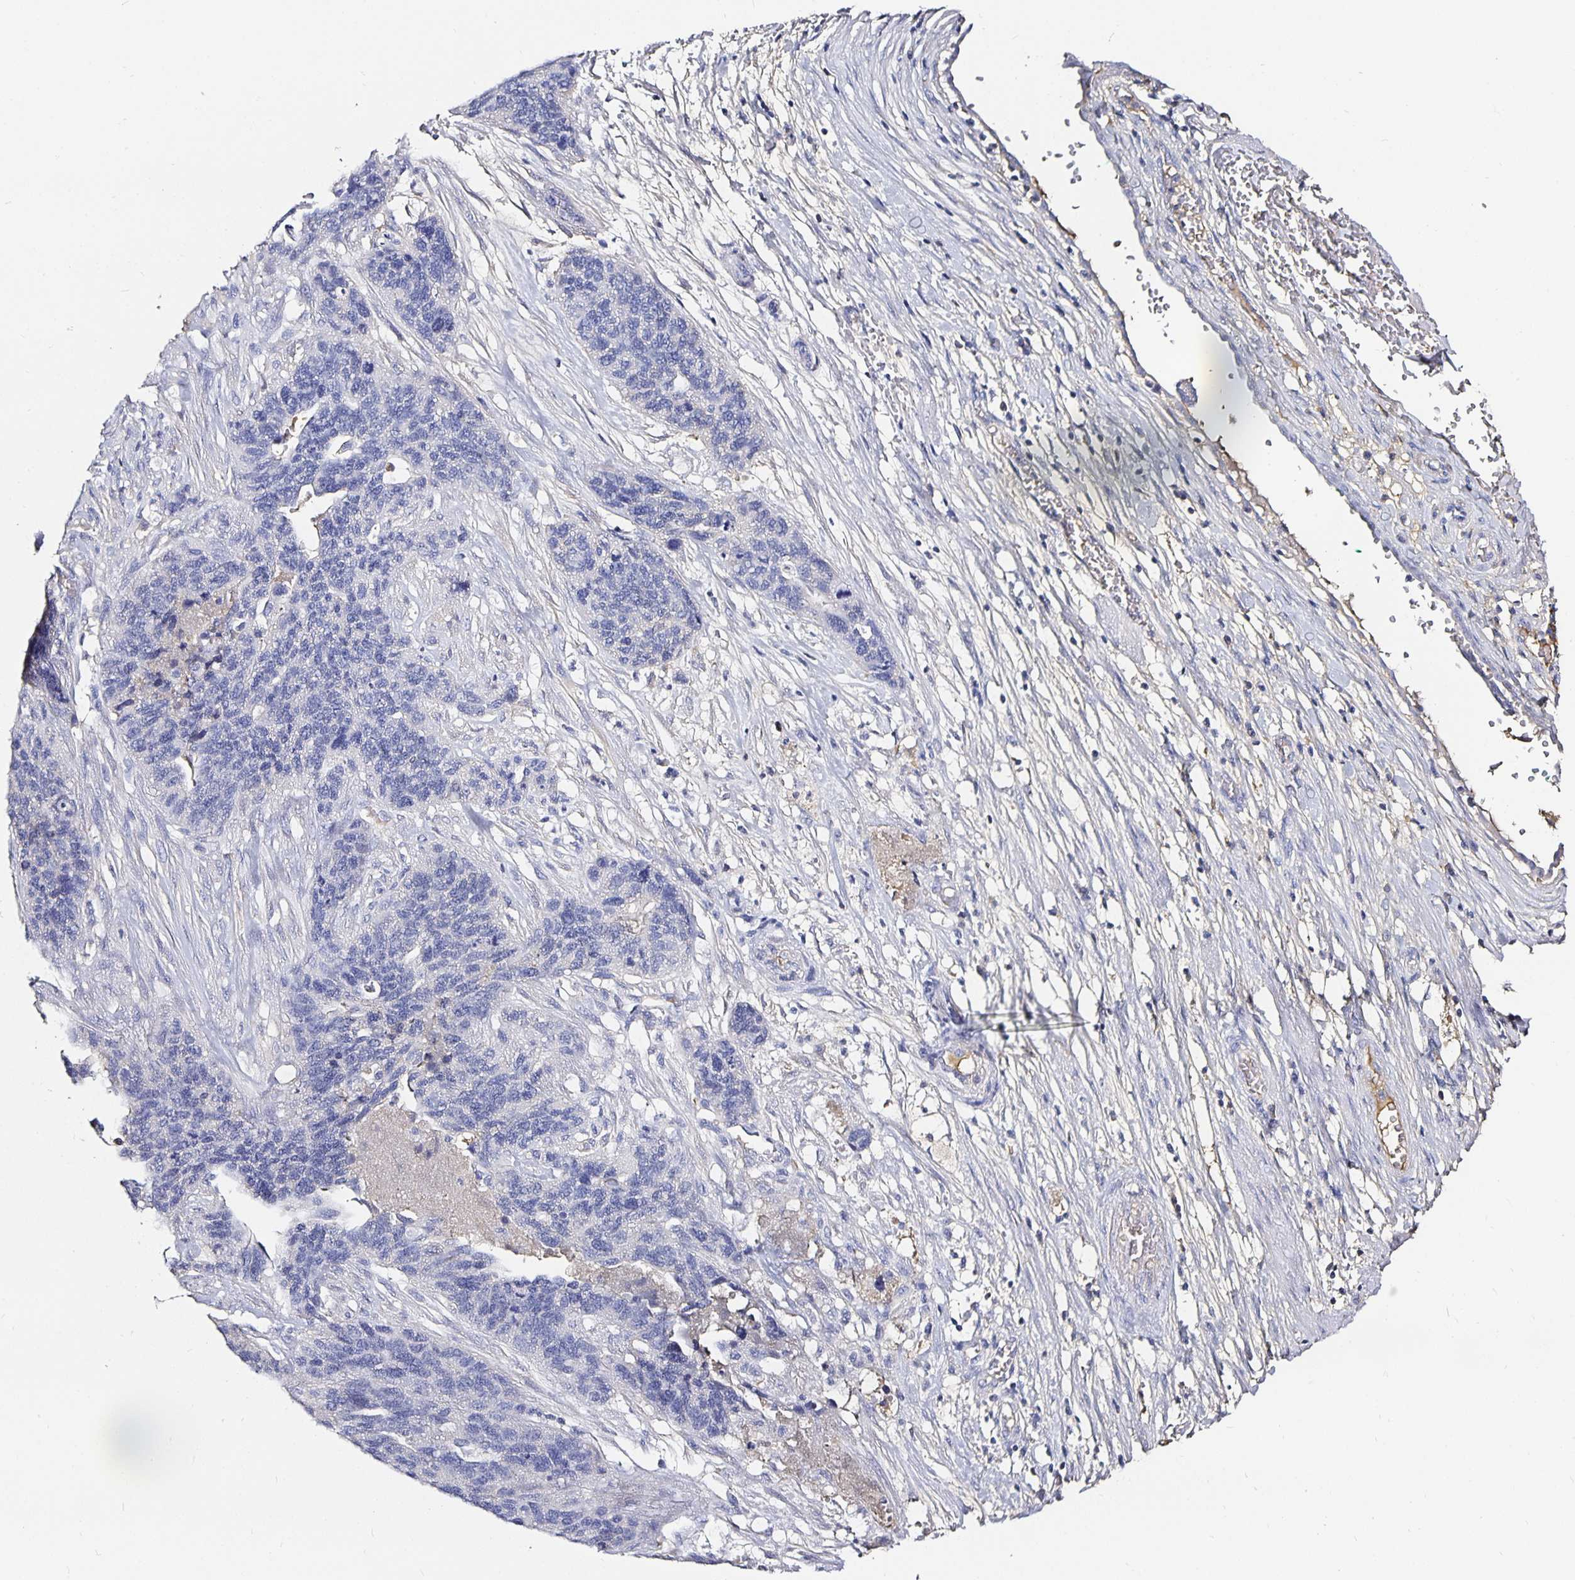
{"staining": {"intensity": "negative", "quantity": "none", "location": "none"}, "tissue": "ovarian cancer", "cell_type": "Tumor cells", "image_type": "cancer", "snomed": [{"axis": "morphology", "description": "Cystadenocarcinoma, serous, NOS"}, {"axis": "topography", "description": "Ovary"}], "caption": "DAB immunohistochemical staining of human serous cystadenocarcinoma (ovarian) reveals no significant staining in tumor cells. Brightfield microscopy of immunohistochemistry stained with DAB (brown) and hematoxylin (blue), captured at high magnification.", "gene": "TTR", "patient": {"sex": "female", "age": 64}}